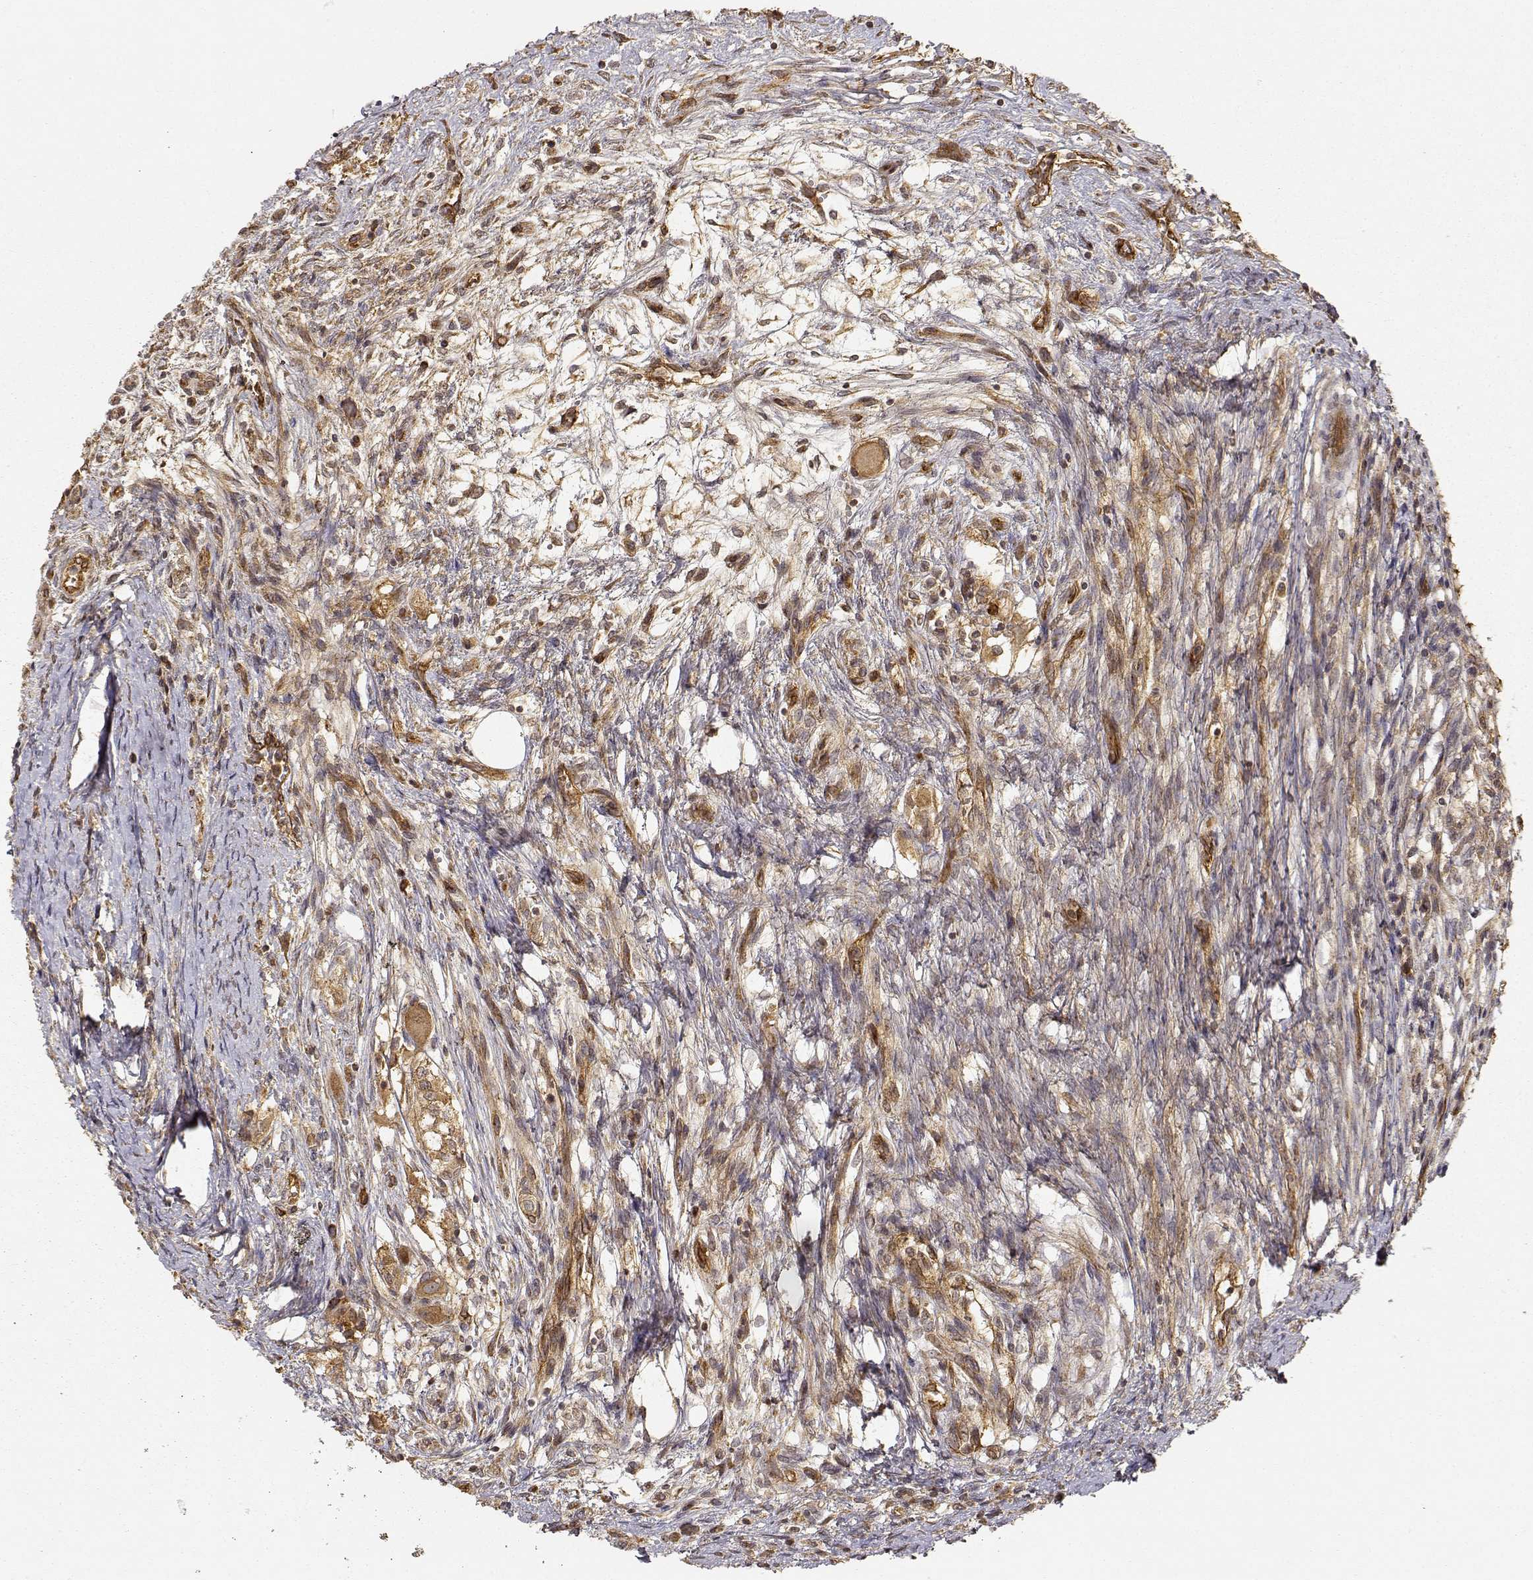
{"staining": {"intensity": "moderate", "quantity": ">75%", "location": "cytoplasmic/membranous"}, "tissue": "testis cancer", "cell_type": "Tumor cells", "image_type": "cancer", "snomed": [{"axis": "morphology", "description": "Carcinoma, Embryonal, NOS"}, {"axis": "topography", "description": "Testis"}], "caption": "IHC image of testis cancer (embryonal carcinoma) stained for a protein (brown), which exhibits medium levels of moderate cytoplasmic/membranous positivity in approximately >75% of tumor cells.", "gene": "CDK5RAP2", "patient": {"sex": "male", "age": 37}}